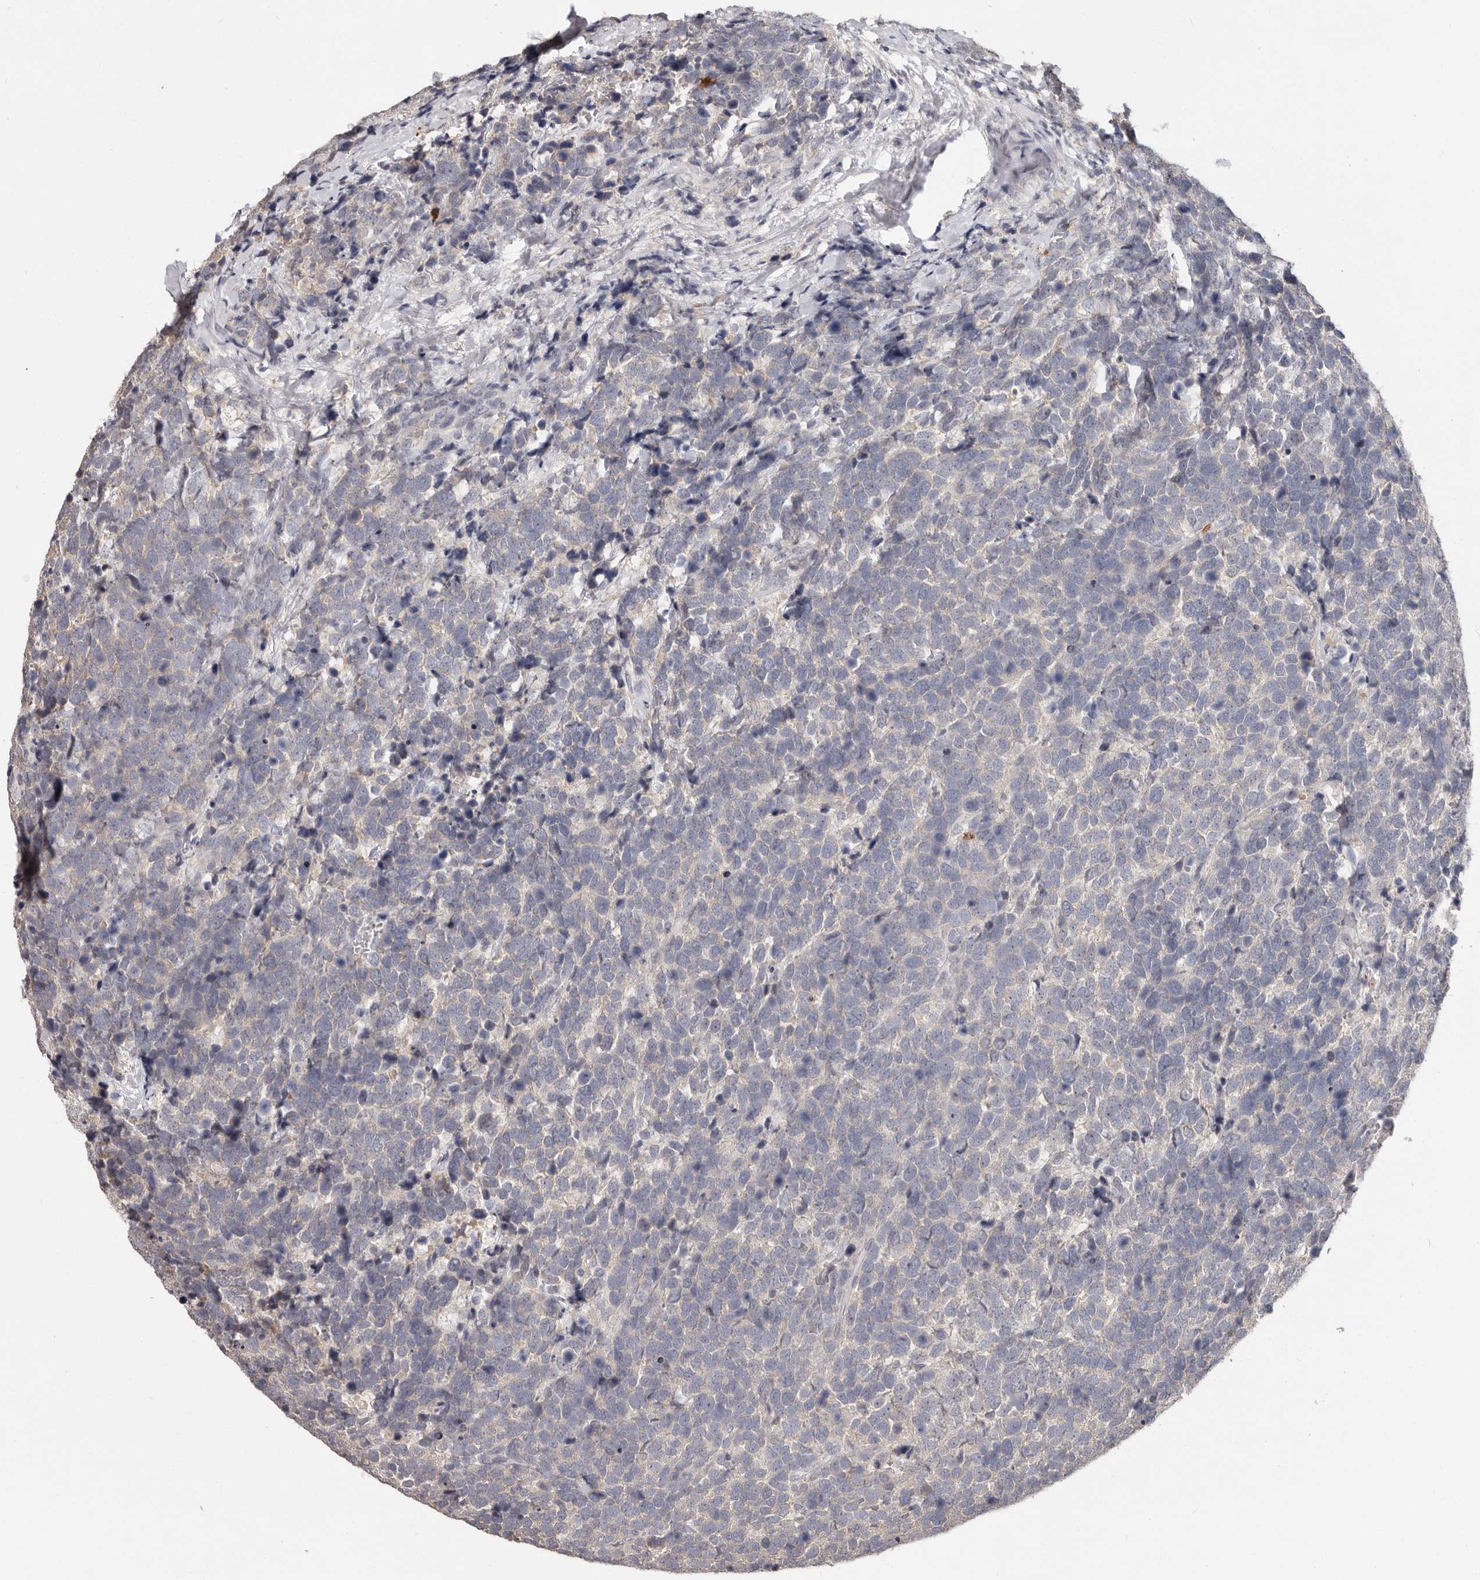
{"staining": {"intensity": "negative", "quantity": "none", "location": "none"}, "tissue": "urothelial cancer", "cell_type": "Tumor cells", "image_type": "cancer", "snomed": [{"axis": "morphology", "description": "Urothelial carcinoma, High grade"}, {"axis": "topography", "description": "Urinary bladder"}], "caption": "Immunohistochemical staining of human high-grade urothelial carcinoma shows no significant staining in tumor cells.", "gene": "GPR157", "patient": {"sex": "female", "age": 82}}